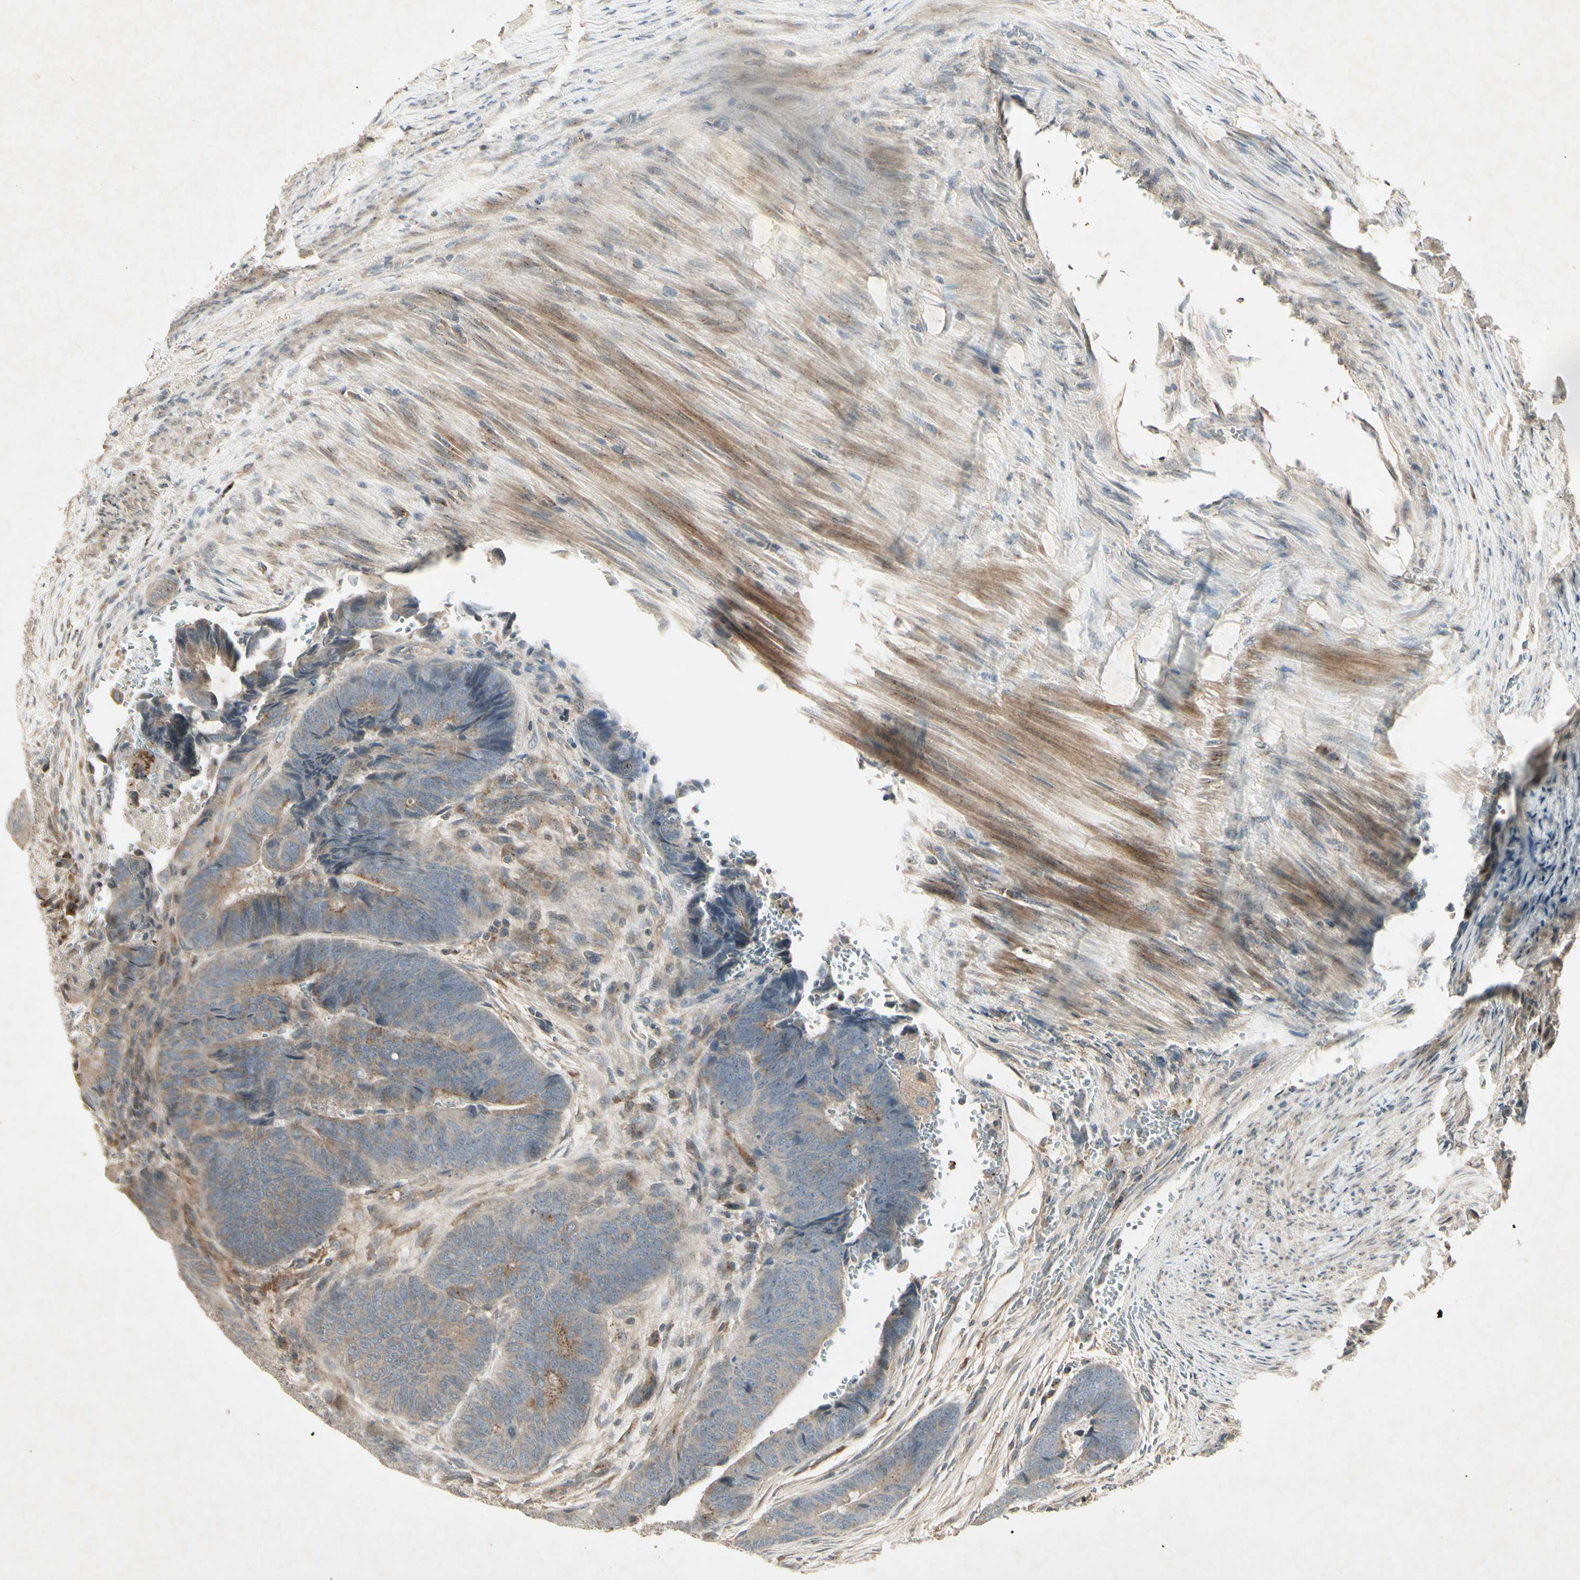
{"staining": {"intensity": "weak", "quantity": ">75%", "location": "cytoplasmic/membranous"}, "tissue": "colorectal cancer", "cell_type": "Tumor cells", "image_type": "cancer", "snomed": [{"axis": "morphology", "description": "Normal tissue, NOS"}, {"axis": "morphology", "description": "Adenocarcinoma, NOS"}, {"axis": "topography", "description": "Rectum"}, {"axis": "topography", "description": "Peripheral nerve tissue"}], "caption": "About >75% of tumor cells in colorectal adenocarcinoma reveal weak cytoplasmic/membranous protein positivity as visualized by brown immunohistochemical staining.", "gene": "TEK", "patient": {"sex": "male", "age": 92}}